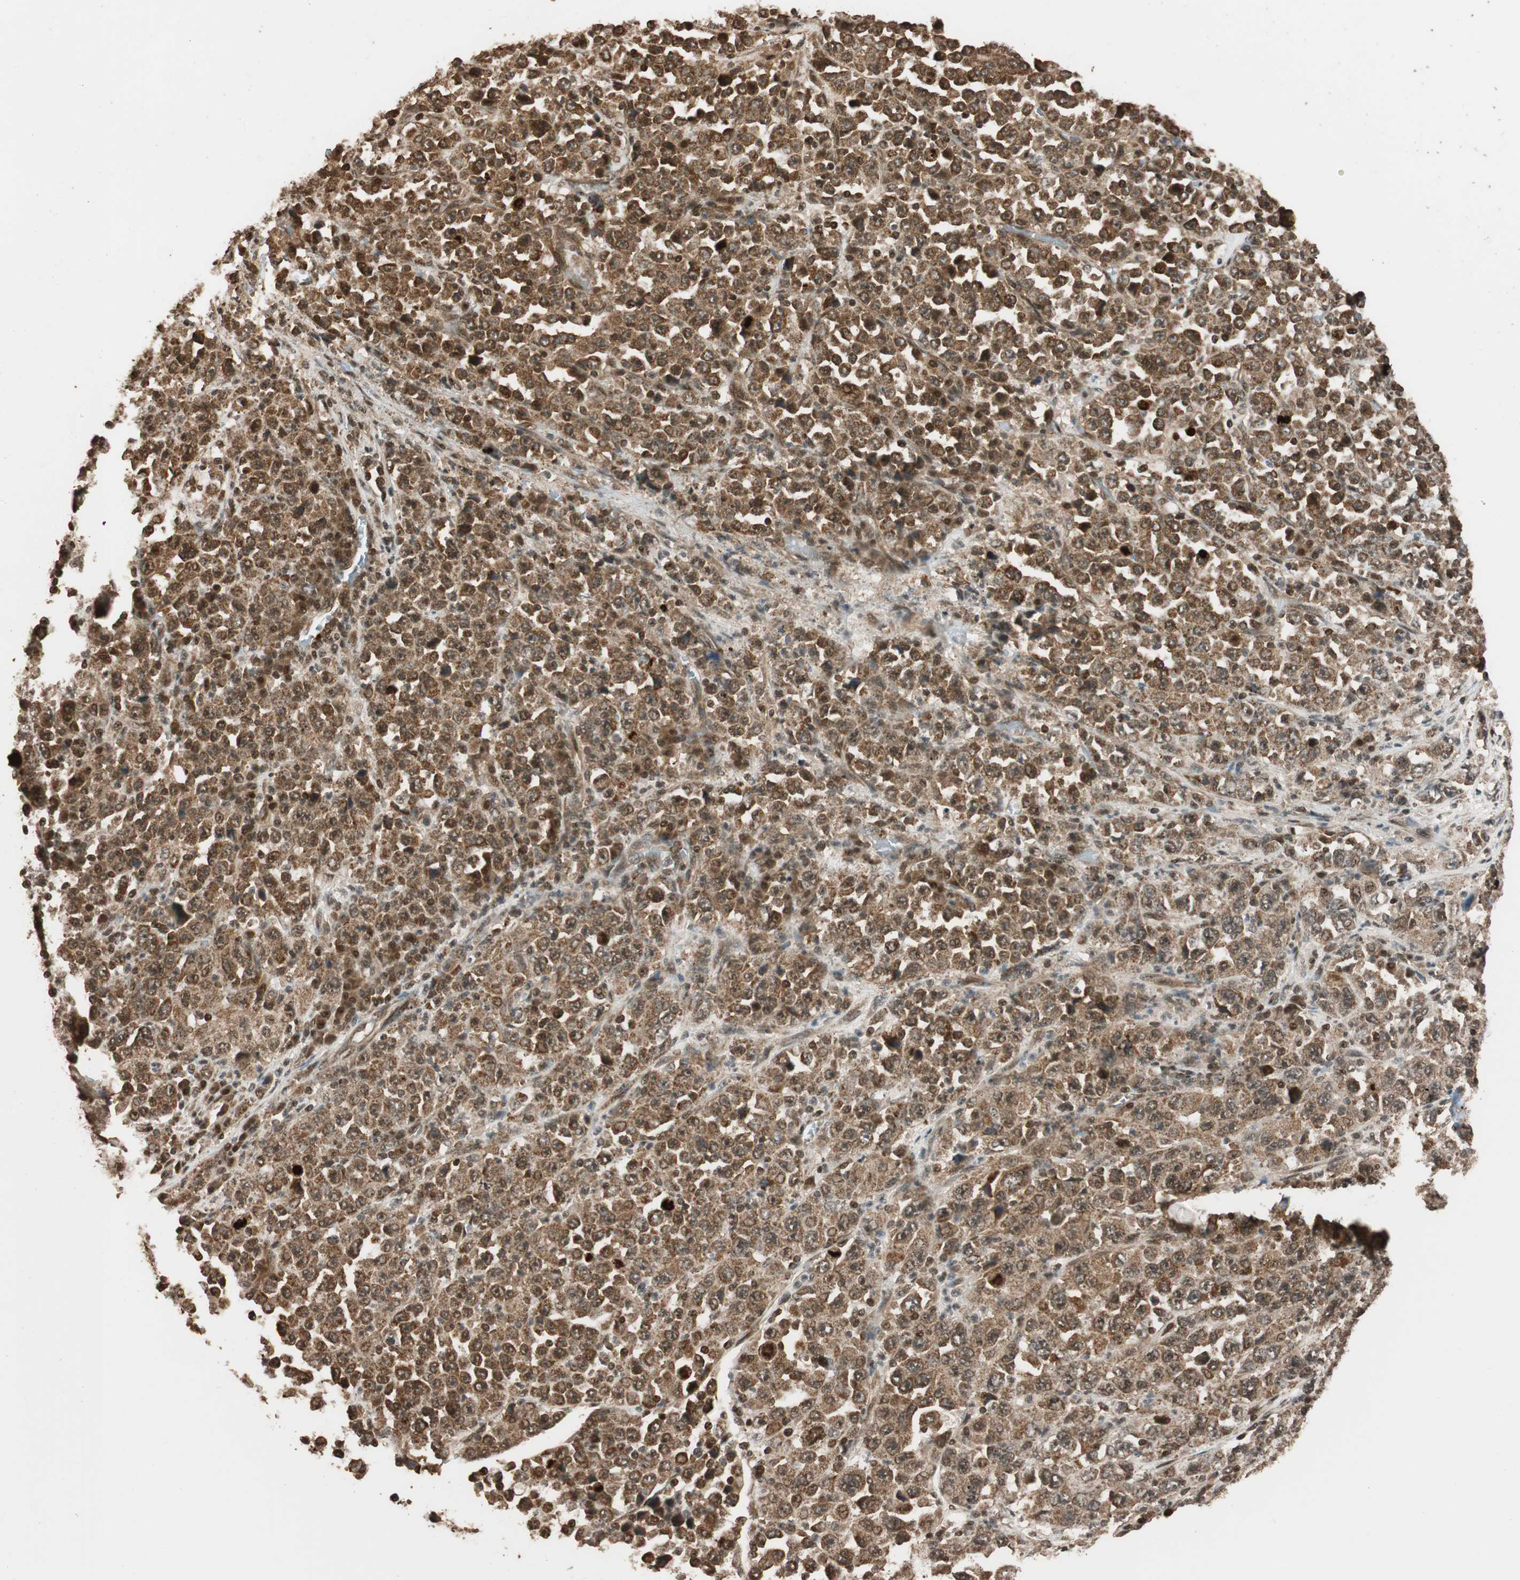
{"staining": {"intensity": "moderate", "quantity": ">75%", "location": "cytoplasmic/membranous"}, "tissue": "stomach cancer", "cell_type": "Tumor cells", "image_type": "cancer", "snomed": [{"axis": "morphology", "description": "Normal tissue, NOS"}, {"axis": "morphology", "description": "Adenocarcinoma, NOS"}, {"axis": "topography", "description": "Stomach, upper"}, {"axis": "topography", "description": "Stomach"}], "caption": "Brown immunohistochemical staining in human stomach cancer (adenocarcinoma) reveals moderate cytoplasmic/membranous staining in approximately >75% of tumor cells.", "gene": "ALKBH5", "patient": {"sex": "male", "age": 59}}